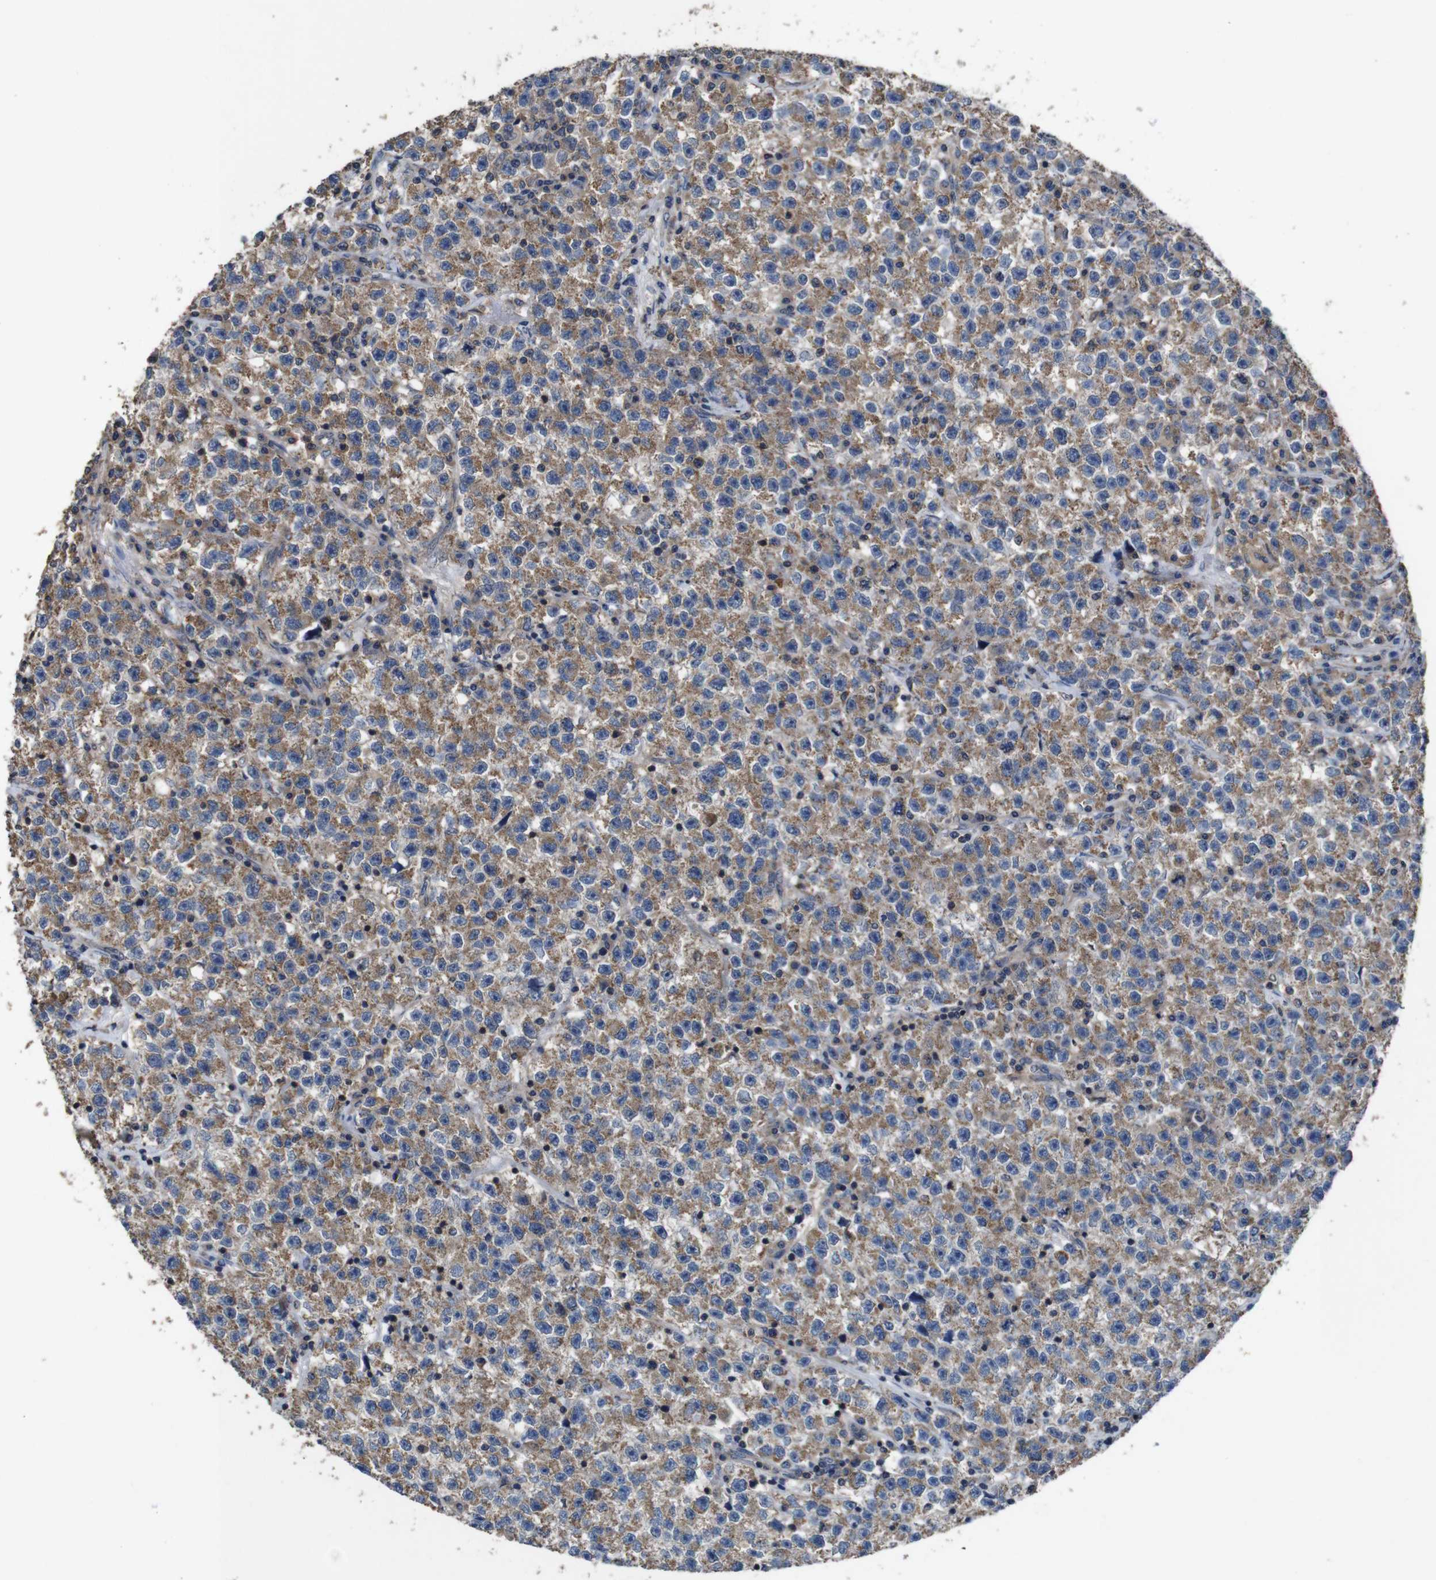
{"staining": {"intensity": "moderate", "quantity": ">75%", "location": "cytoplasmic/membranous"}, "tissue": "testis cancer", "cell_type": "Tumor cells", "image_type": "cancer", "snomed": [{"axis": "morphology", "description": "Seminoma, NOS"}, {"axis": "topography", "description": "Testis"}], "caption": "Testis seminoma stained for a protein (brown) demonstrates moderate cytoplasmic/membranous positive staining in about >75% of tumor cells.", "gene": "GLIPR1", "patient": {"sex": "male", "age": 22}}